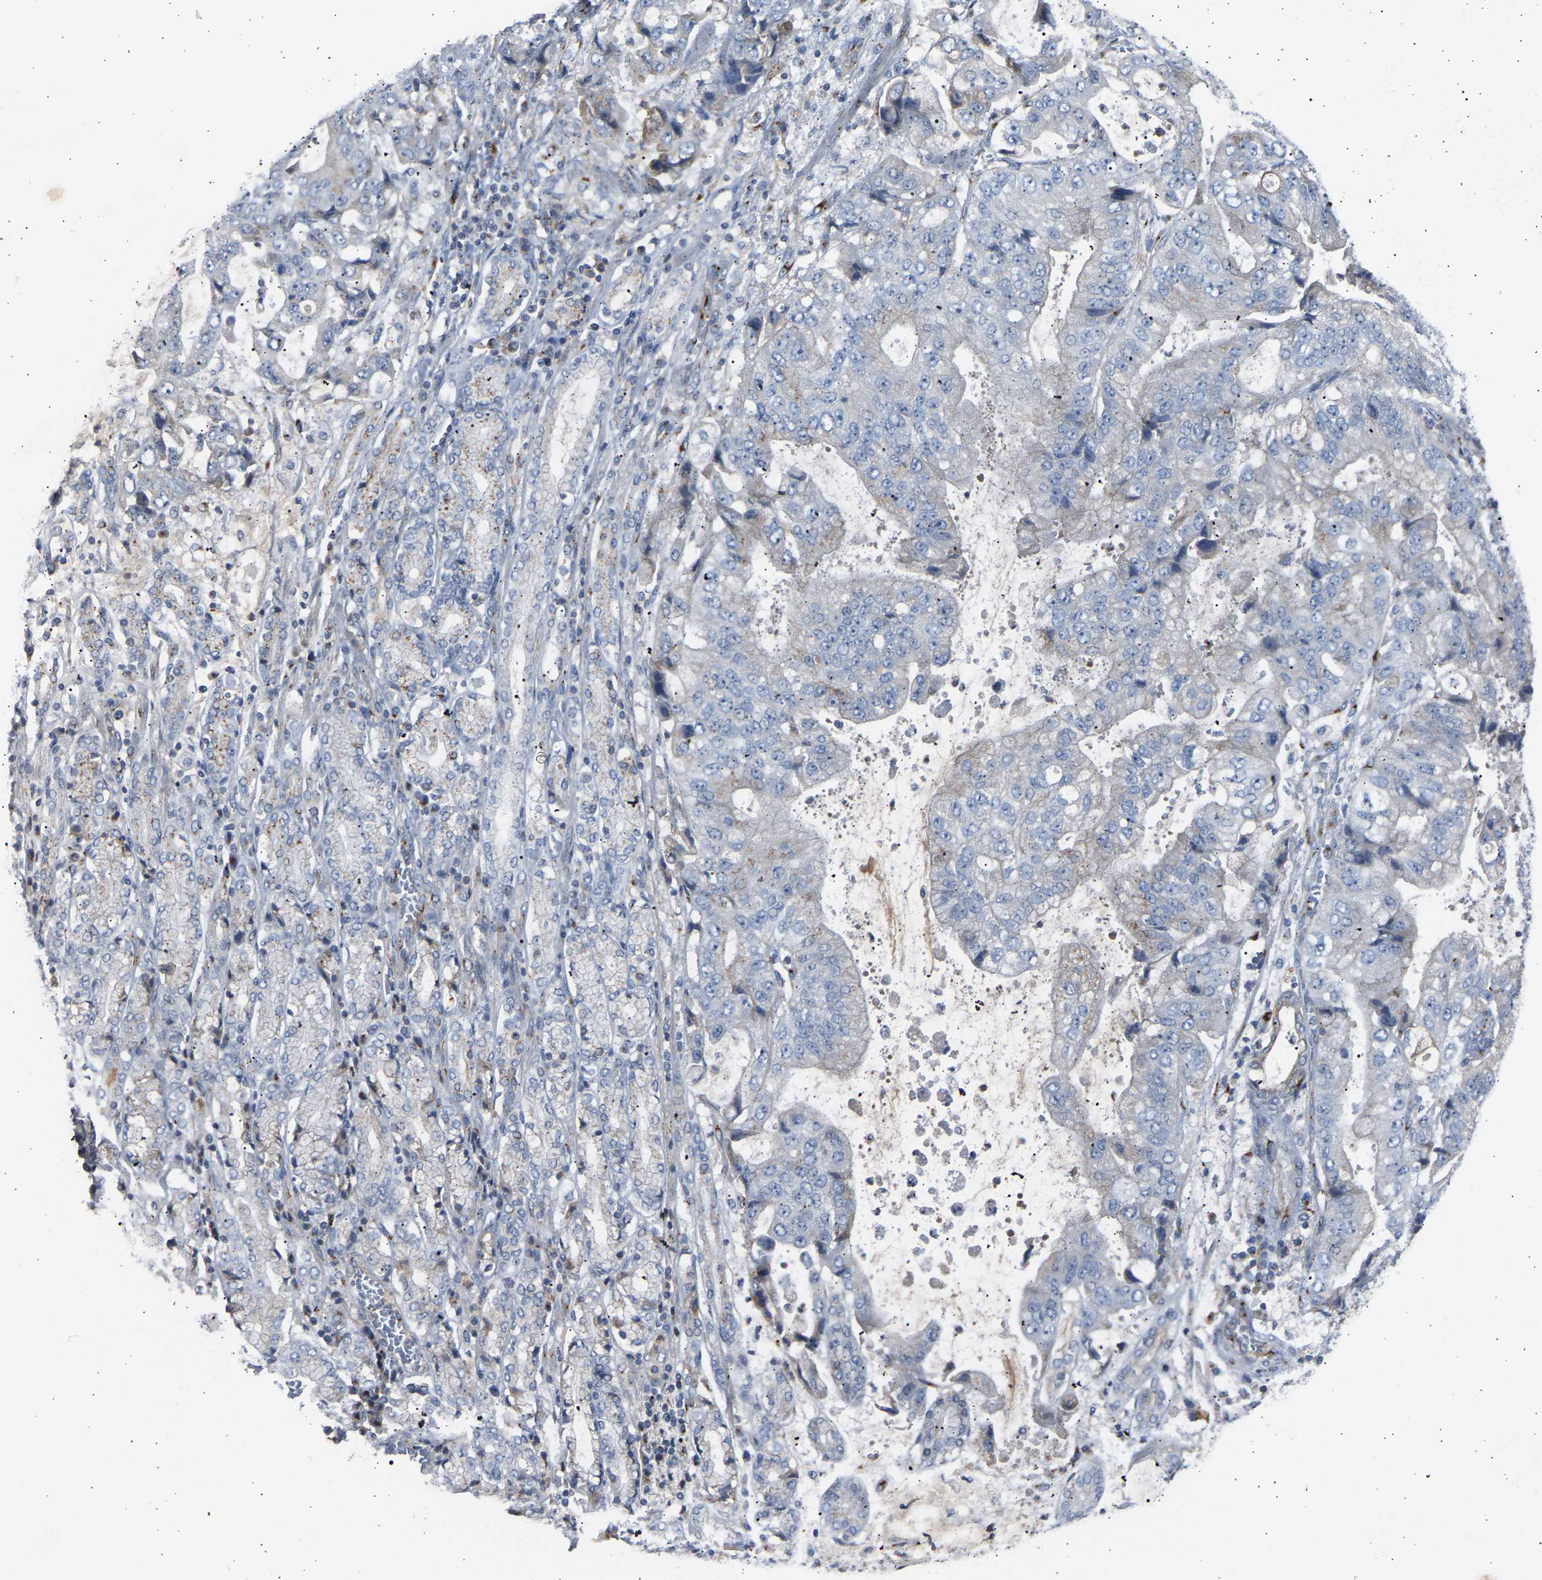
{"staining": {"intensity": "negative", "quantity": "none", "location": "none"}, "tissue": "stomach cancer", "cell_type": "Tumor cells", "image_type": "cancer", "snomed": [{"axis": "morphology", "description": "Normal tissue, NOS"}, {"axis": "morphology", "description": "Adenocarcinoma, NOS"}, {"axis": "topography", "description": "Stomach"}], "caption": "Immunohistochemistry (IHC) photomicrograph of adenocarcinoma (stomach) stained for a protein (brown), which reveals no expression in tumor cells. The staining is performed using DAB (3,3'-diaminobenzidine) brown chromogen with nuclei counter-stained in using hematoxylin.", "gene": "CYREN", "patient": {"sex": "male", "age": 62}}